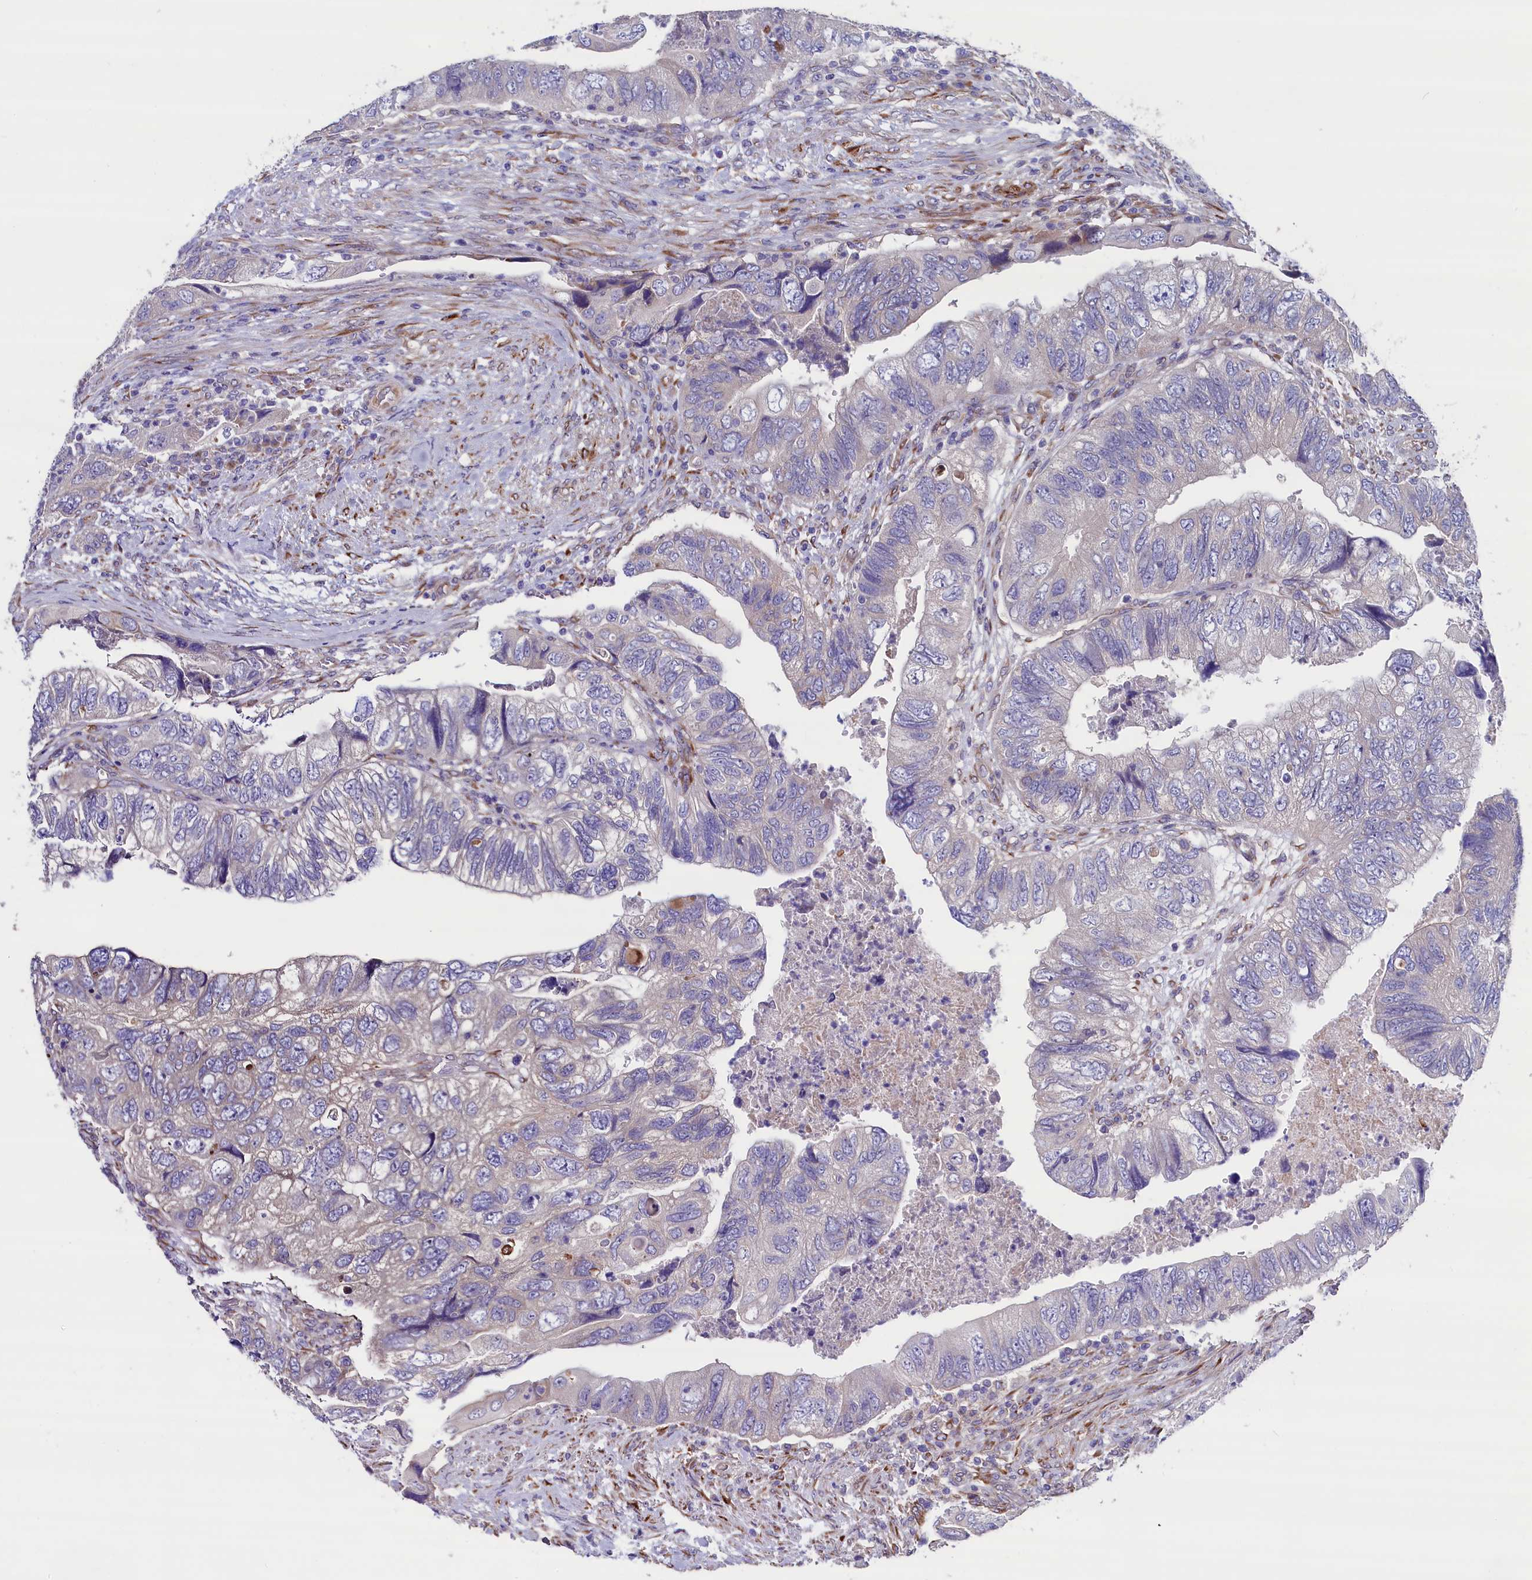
{"staining": {"intensity": "negative", "quantity": "none", "location": "none"}, "tissue": "colorectal cancer", "cell_type": "Tumor cells", "image_type": "cancer", "snomed": [{"axis": "morphology", "description": "Adenocarcinoma, NOS"}, {"axis": "topography", "description": "Rectum"}], "caption": "High power microscopy micrograph of an immunohistochemistry photomicrograph of colorectal cancer, revealing no significant expression in tumor cells.", "gene": "GPR108", "patient": {"sex": "male", "age": 63}}